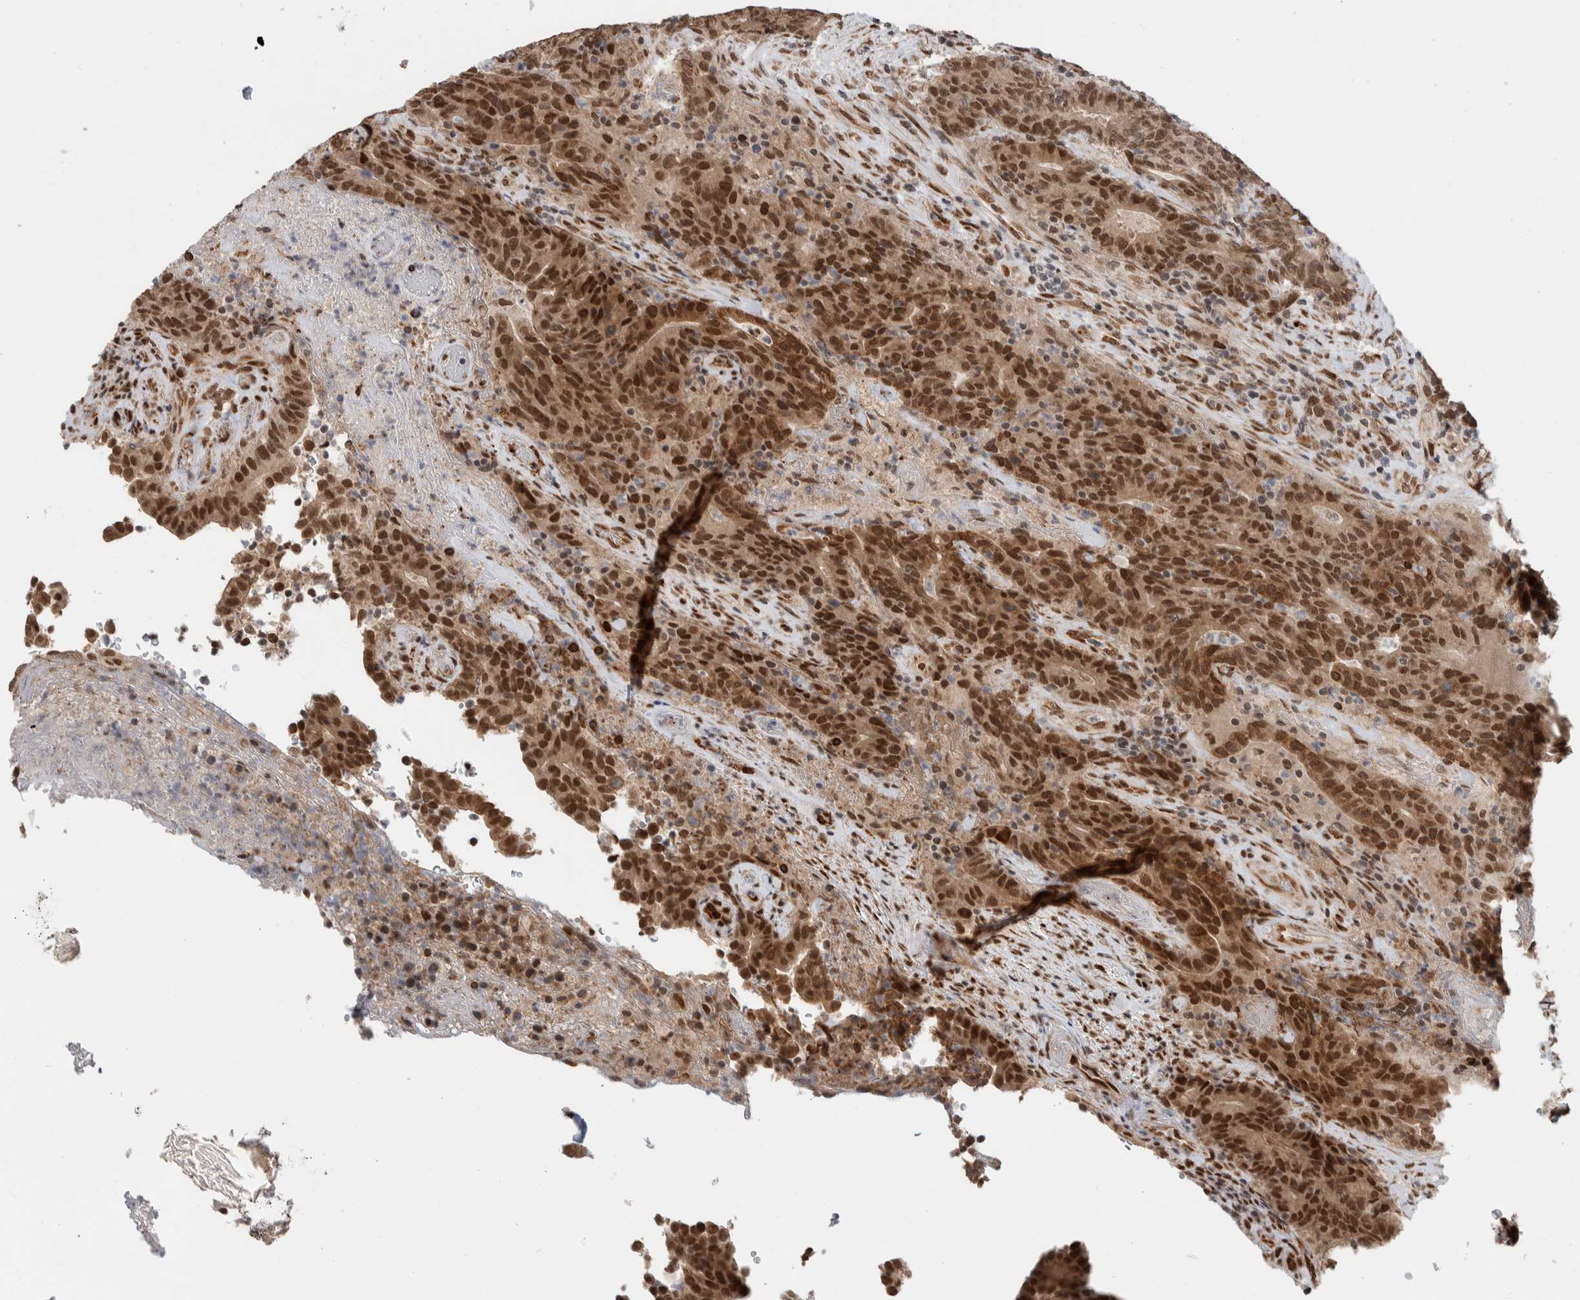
{"staining": {"intensity": "strong", "quantity": ">75%", "location": "cytoplasmic/membranous,nuclear"}, "tissue": "colorectal cancer", "cell_type": "Tumor cells", "image_type": "cancer", "snomed": [{"axis": "morphology", "description": "Normal tissue, NOS"}, {"axis": "morphology", "description": "Adenocarcinoma, NOS"}, {"axis": "topography", "description": "Colon"}], "caption": "Adenocarcinoma (colorectal) stained with a brown dye exhibits strong cytoplasmic/membranous and nuclear positive positivity in about >75% of tumor cells.", "gene": "TNRC18", "patient": {"sex": "female", "age": 75}}